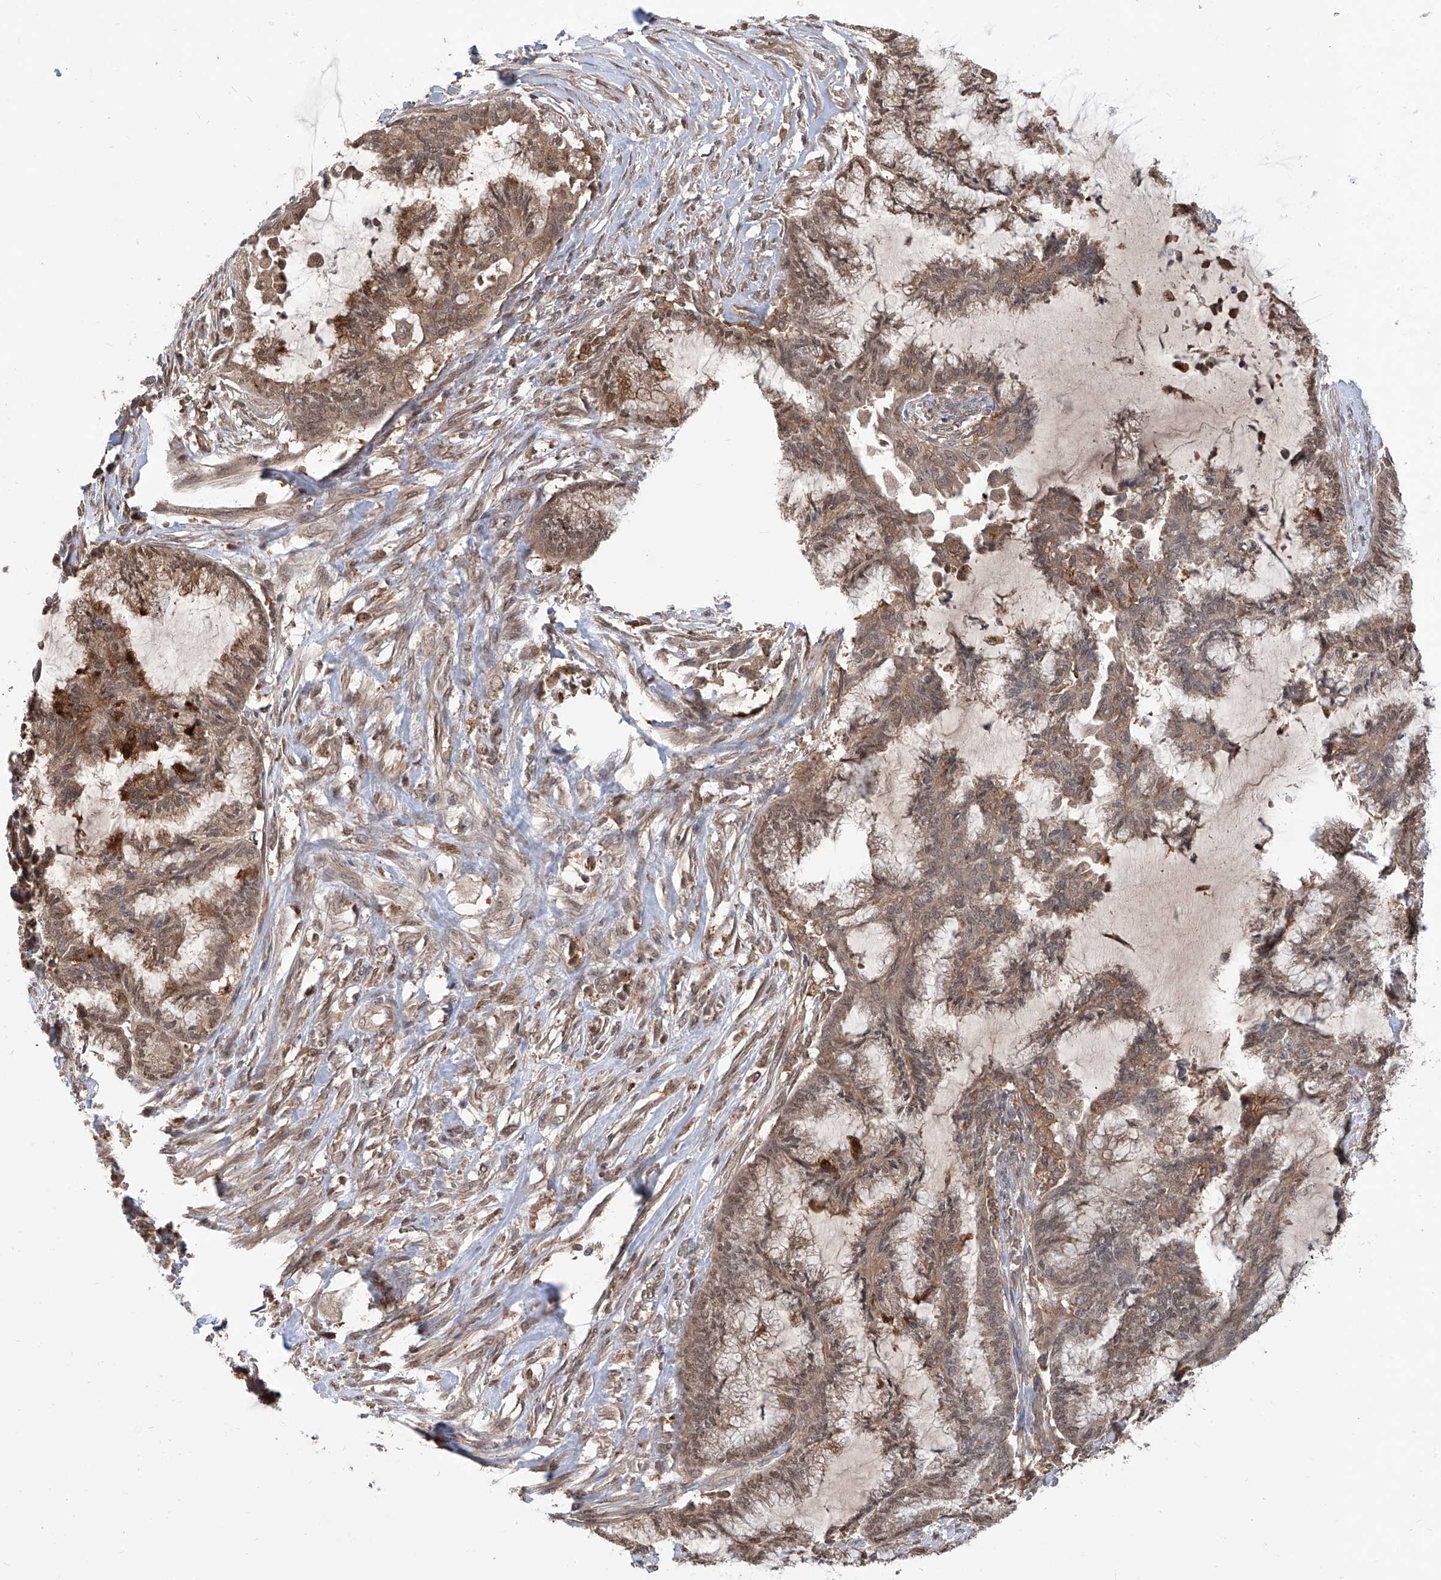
{"staining": {"intensity": "moderate", "quantity": ">75%", "location": "cytoplasmic/membranous,nuclear"}, "tissue": "endometrial cancer", "cell_type": "Tumor cells", "image_type": "cancer", "snomed": [{"axis": "morphology", "description": "Adenocarcinoma, NOS"}, {"axis": "topography", "description": "Endometrium"}], "caption": "An image showing moderate cytoplasmic/membranous and nuclear staining in about >75% of tumor cells in endometrial adenocarcinoma, as visualized by brown immunohistochemical staining.", "gene": "HOXC8", "patient": {"sex": "female", "age": 86}}